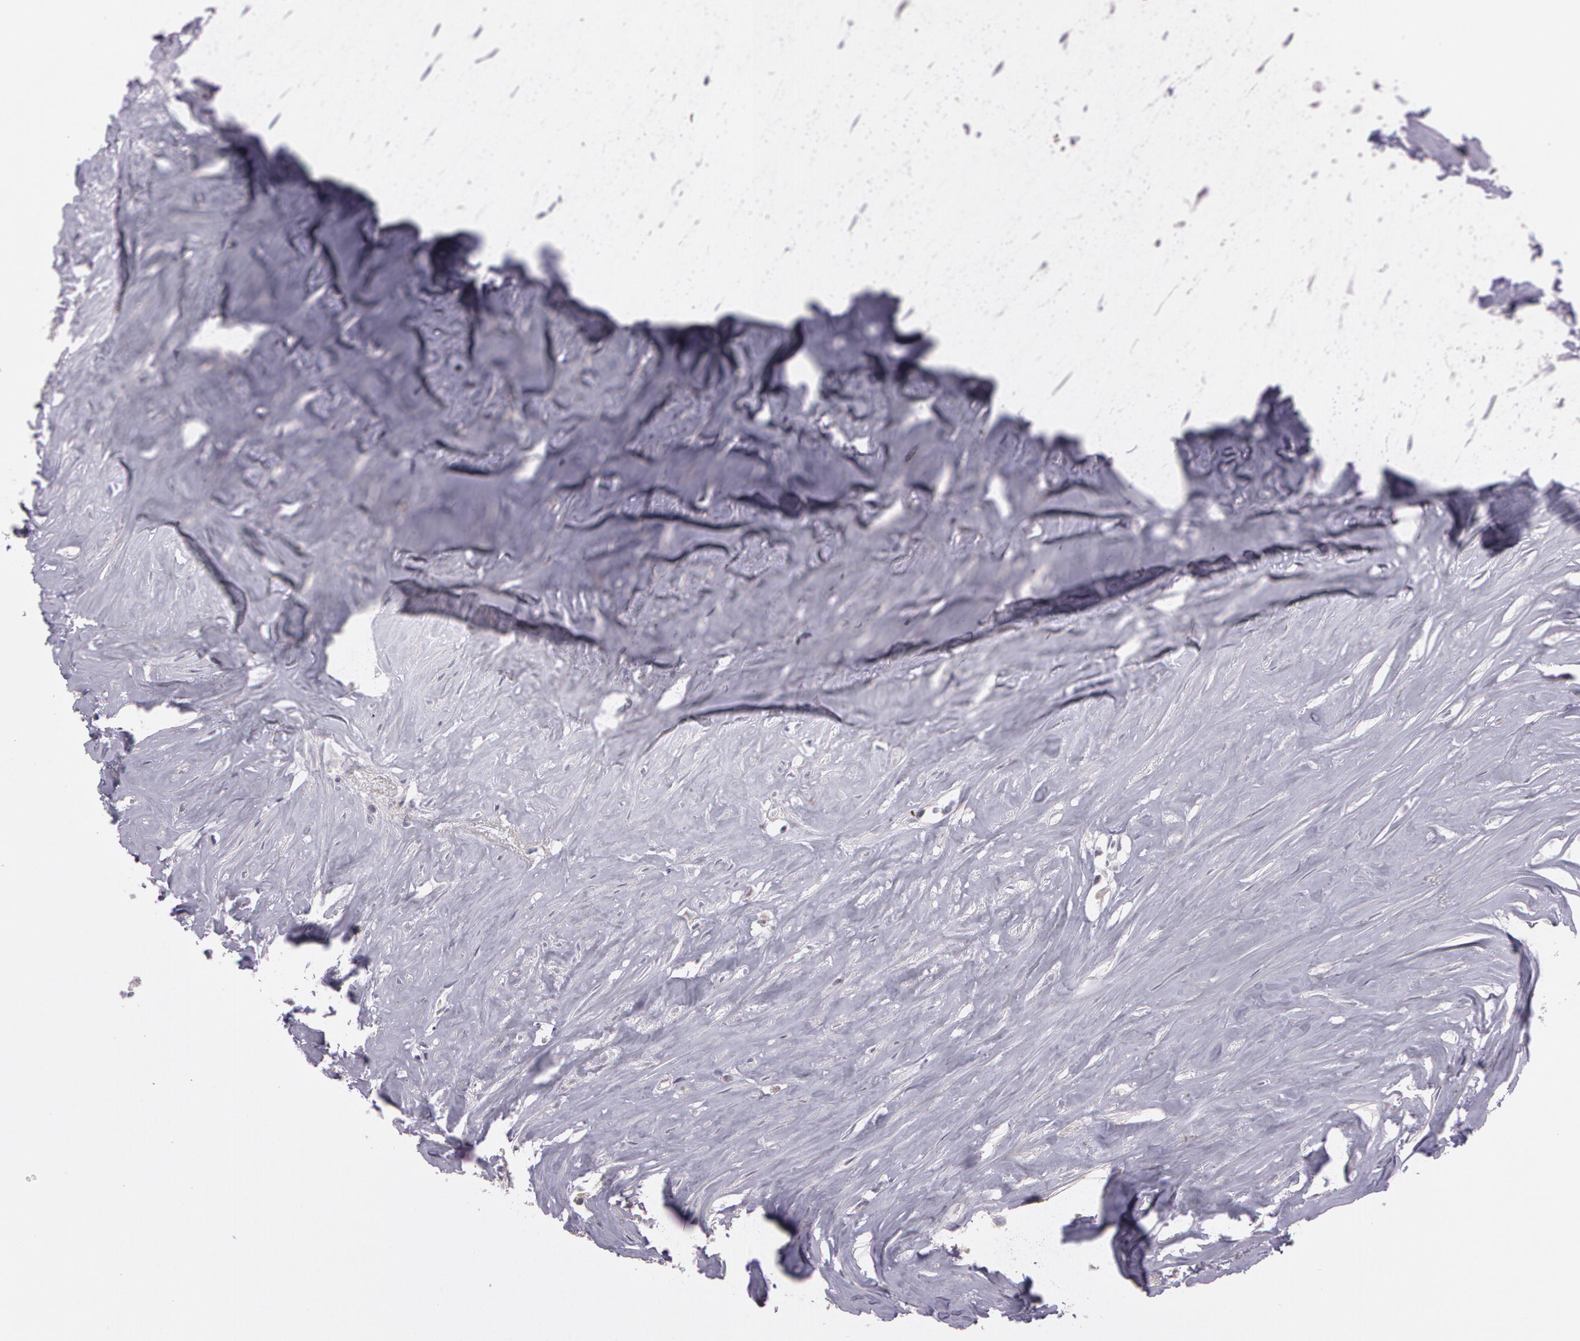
{"staining": {"intensity": "weak", "quantity": "<25%", "location": "cytoplasmic/membranous"}, "tissue": "carcinoid", "cell_type": "Tumor cells", "image_type": "cancer", "snomed": [{"axis": "morphology", "description": "Carcinoid, malignant, NOS"}, {"axis": "topography", "description": "Small intestine"}], "caption": "The histopathology image exhibits no significant expression in tumor cells of carcinoid. The staining is performed using DAB brown chromogen with nuclei counter-stained in using hematoxylin.", "gene": "MXRA5", "patient": {"sex": "male", "age": 63}}